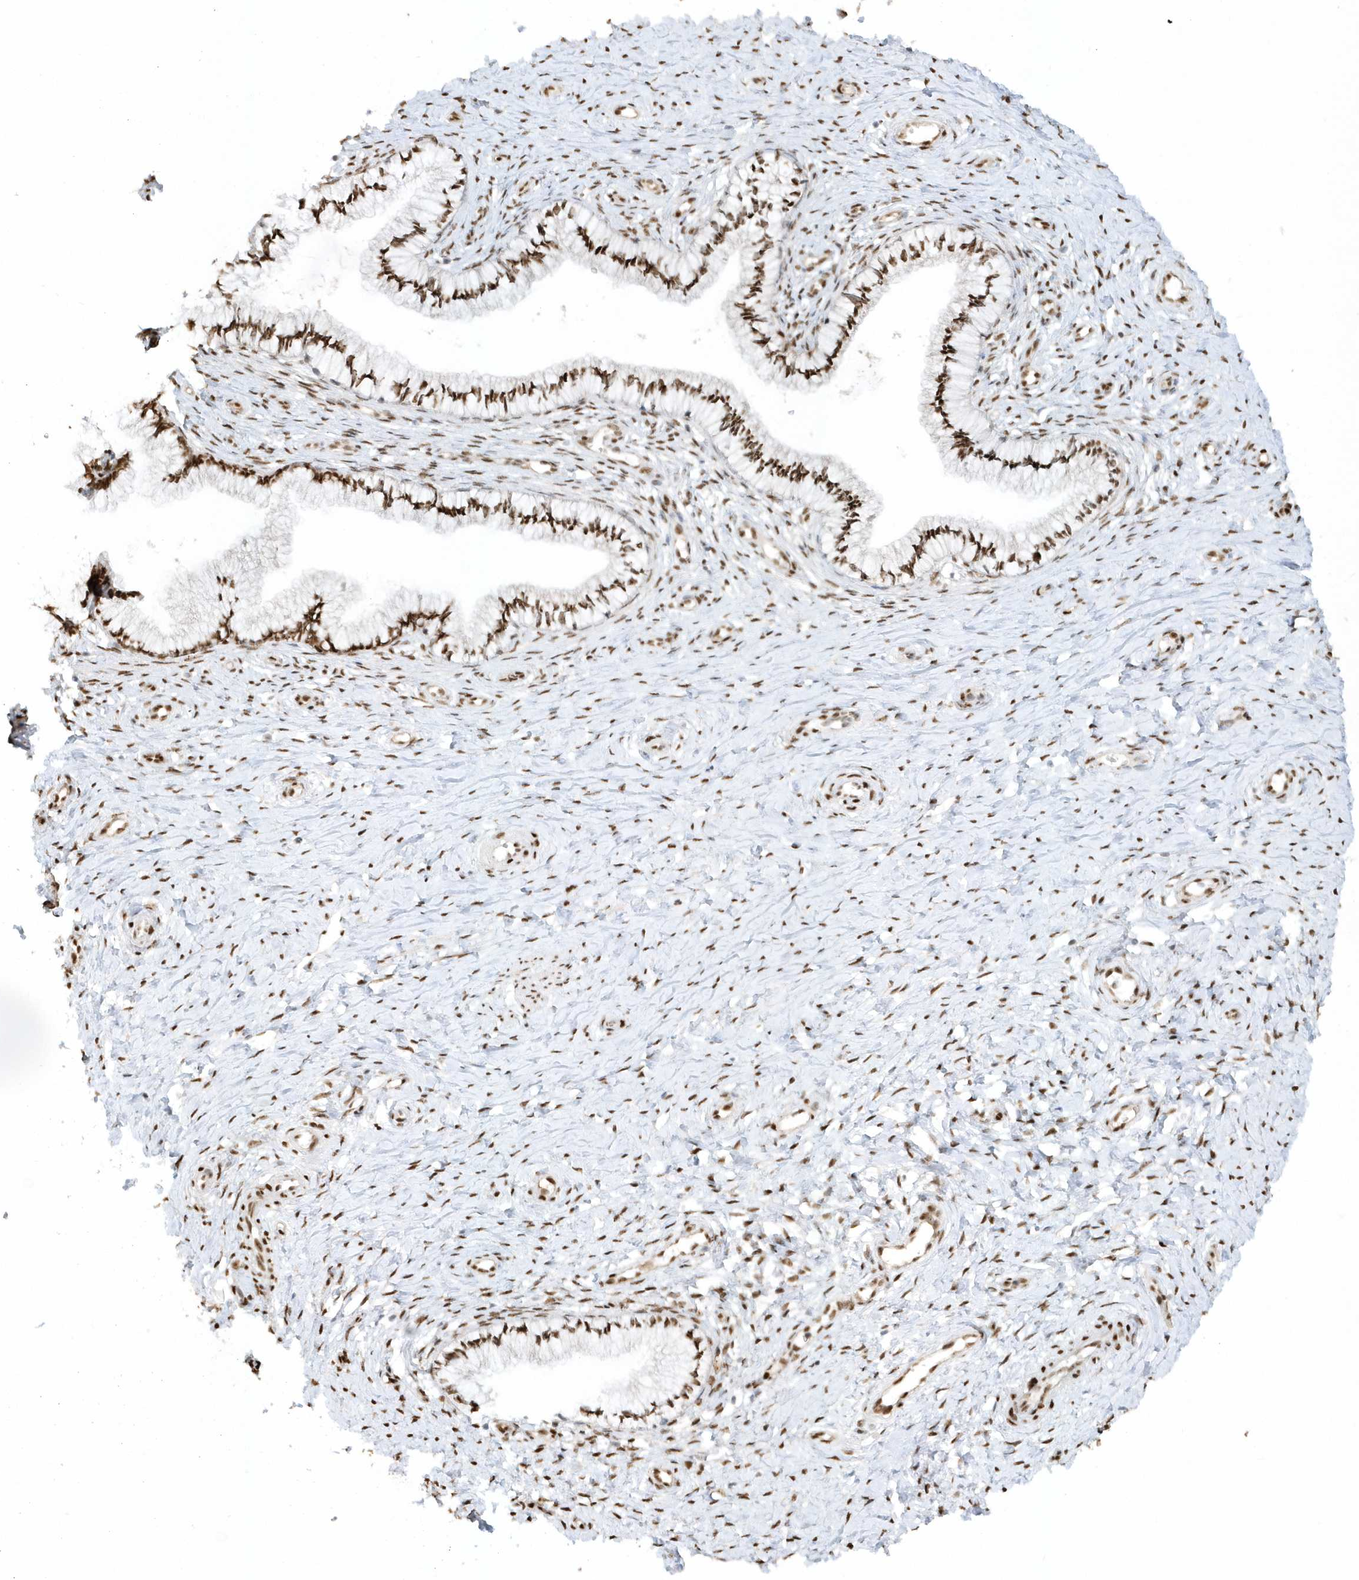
{"staining": {"intensity": "strong", "quantity": "25%-75%", "location": "nuclear"}, "tissue": "cervix", "cell_type": "Glandular cells", "image_type": "normal", "snomed": [{"axis": "morphology", "description": "Normal tissue, NOS"}, {"axis": "topography", "description": "Cervix"}], "caption": "Immunohistochemistry (IHC) histopathology image of normal cervix: cervix stained using immunohistochemistry (IHC) displays high levels of strong protein expression localized specifically in the nuclear of glandular cells, appearing as a nuclear brown color.", "gene": "SUMO2", "patient": {"sex": "female", "age": 36}}